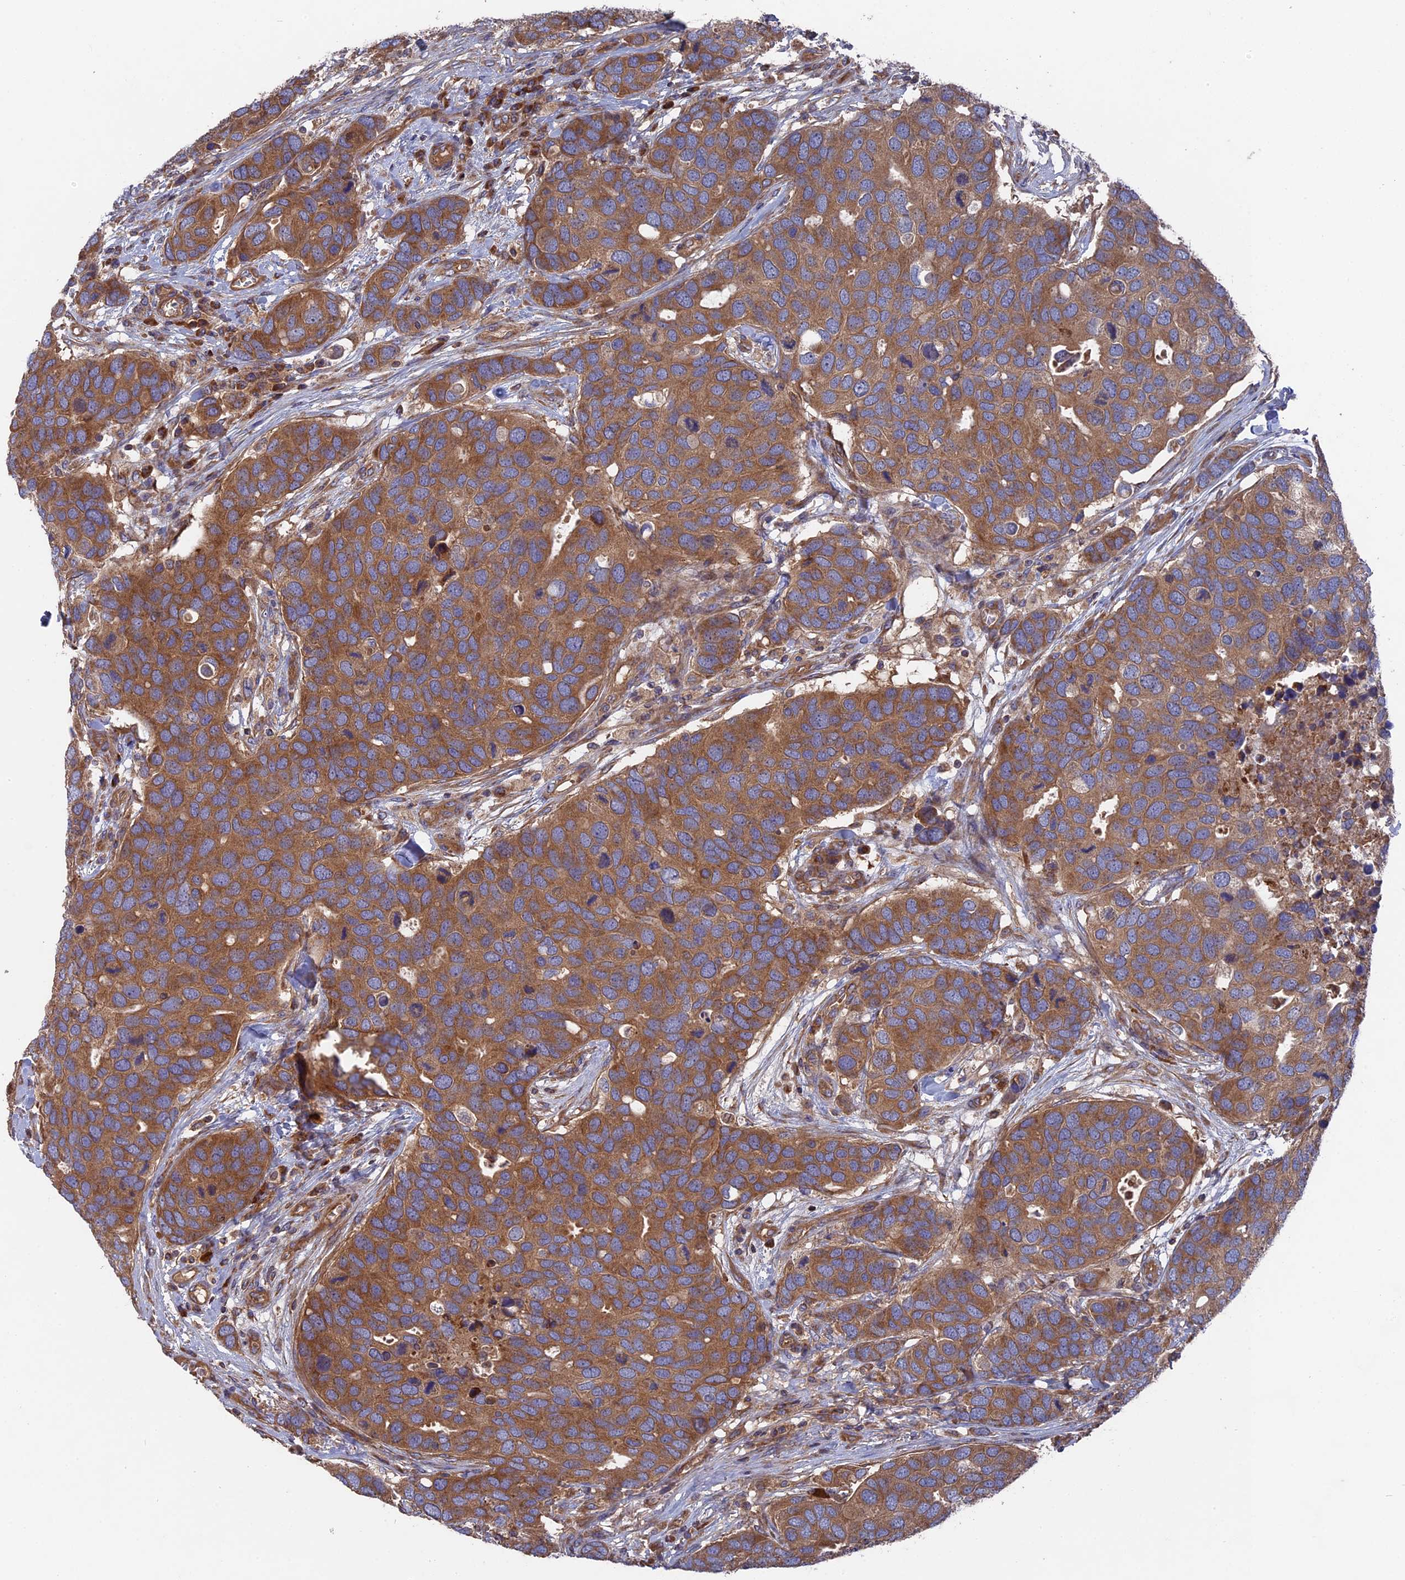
{"staining": {"intensity": "moderate", "quantity": ">75%", "location": "cytoplasmic/membranous"}, "tissue": "breast cancer", "cell_type": "Tumor cells", "image_type": "cancer", "snomed": [{"axis": "morphology", "description": "Duct carcinoma"}, {"axis": "topography", "description": "Breast"}], "caption": "Protein staining exhibits moderate cytoplasmic/membranous staining in about >75% of tumor cells in breast cancer.", "gene": "TELO2", "patient": {"sex": "female", "age": 83}}